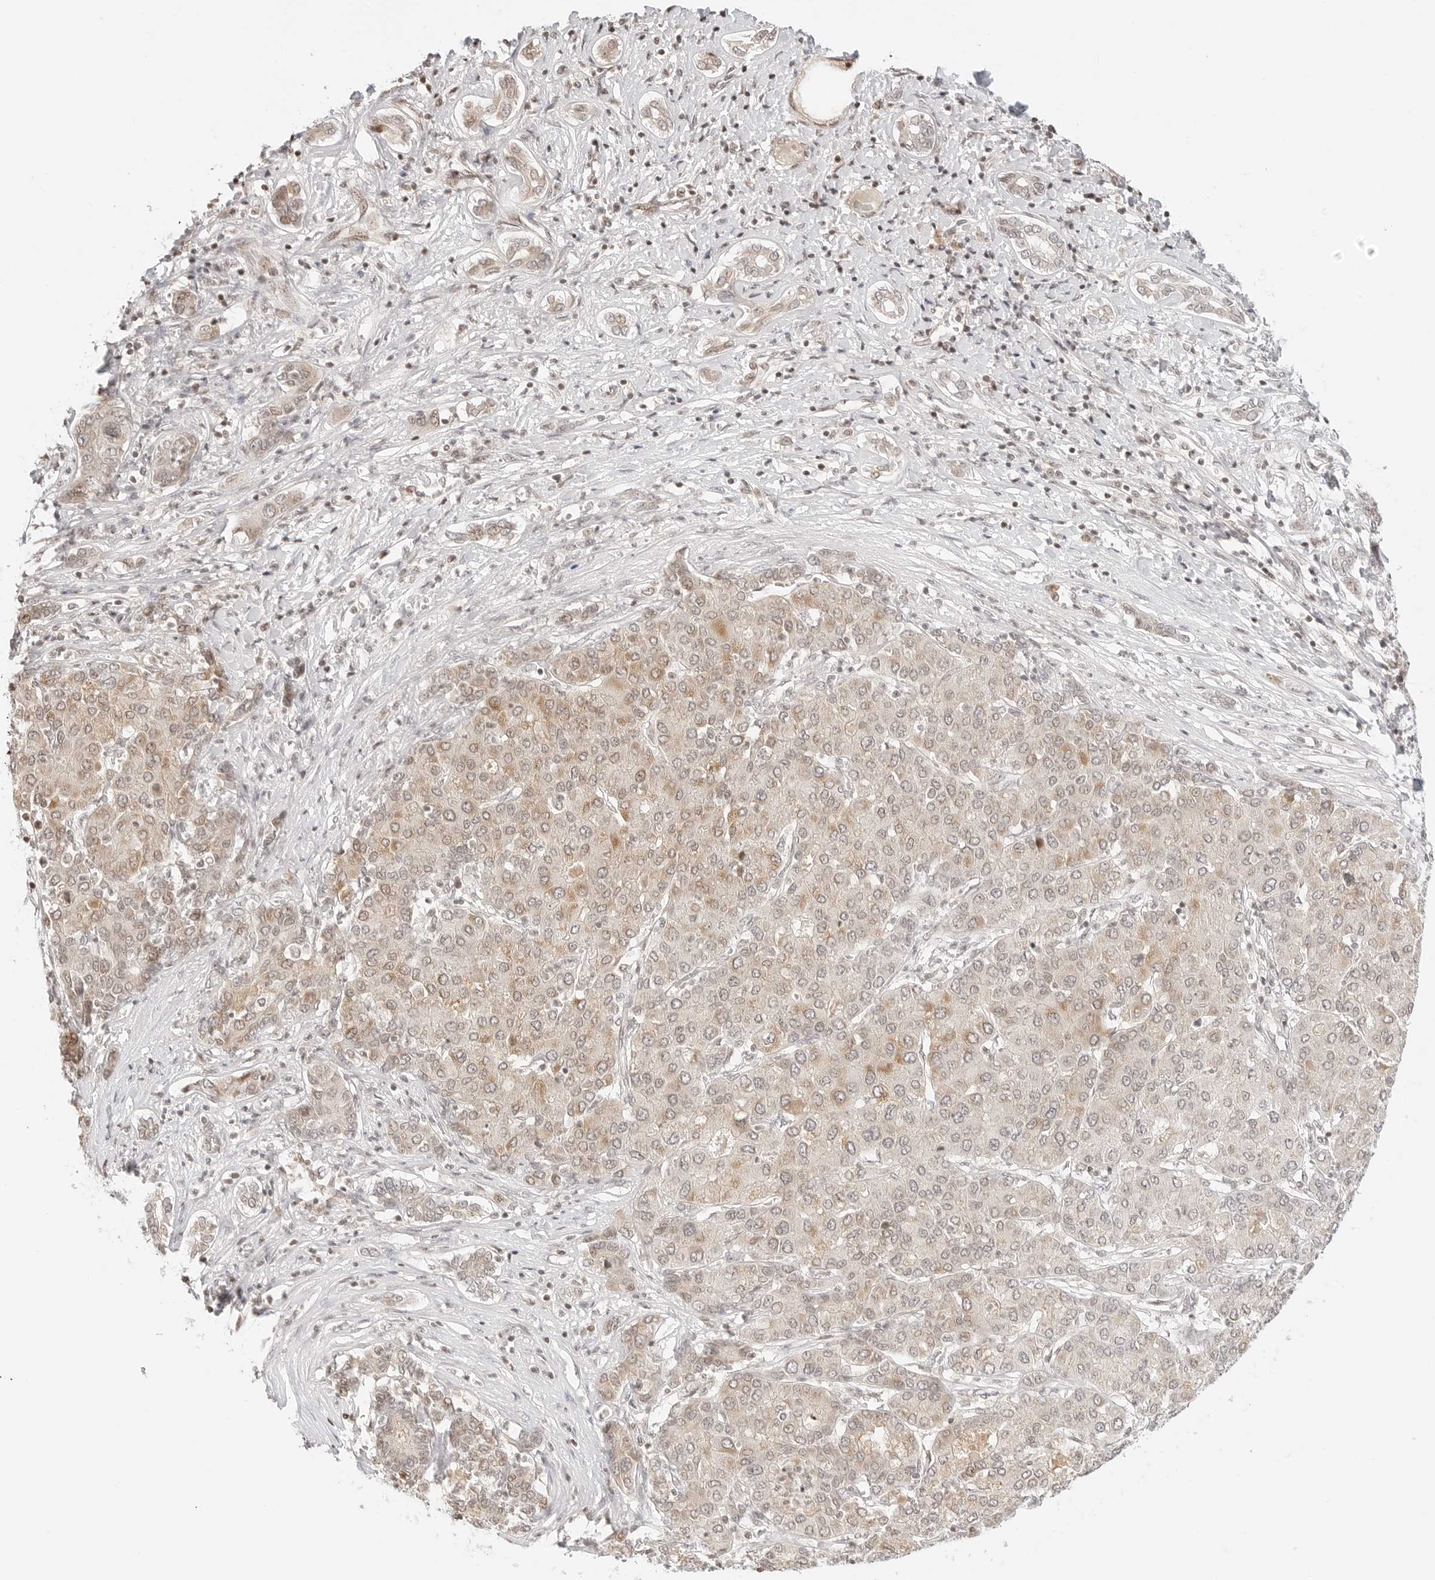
{"staining": {"intensity": "weak", "quantity": ">75%", "location": "cytoplasmic/membranous"}, "tissue": "liver cancer", "cell_type": "Tumor cells", "image_type": "cancer", "snomed": [{"axis": "morphology", "description": "Carcinoma, Hepatocellular, NOS"}, {"axis": "topography", "description": "Liver"}], "caption": "A photomicrograph of hepatocellular carcinoma (liver) stained for a protein displays weak cytoplasmic/membranous brown staining in tumor cells. (Brightfield microscopy of DAB IHC at high magnification).", "gene": "RPS6KL1", "patient": {"sex": "male", "age": 65}}